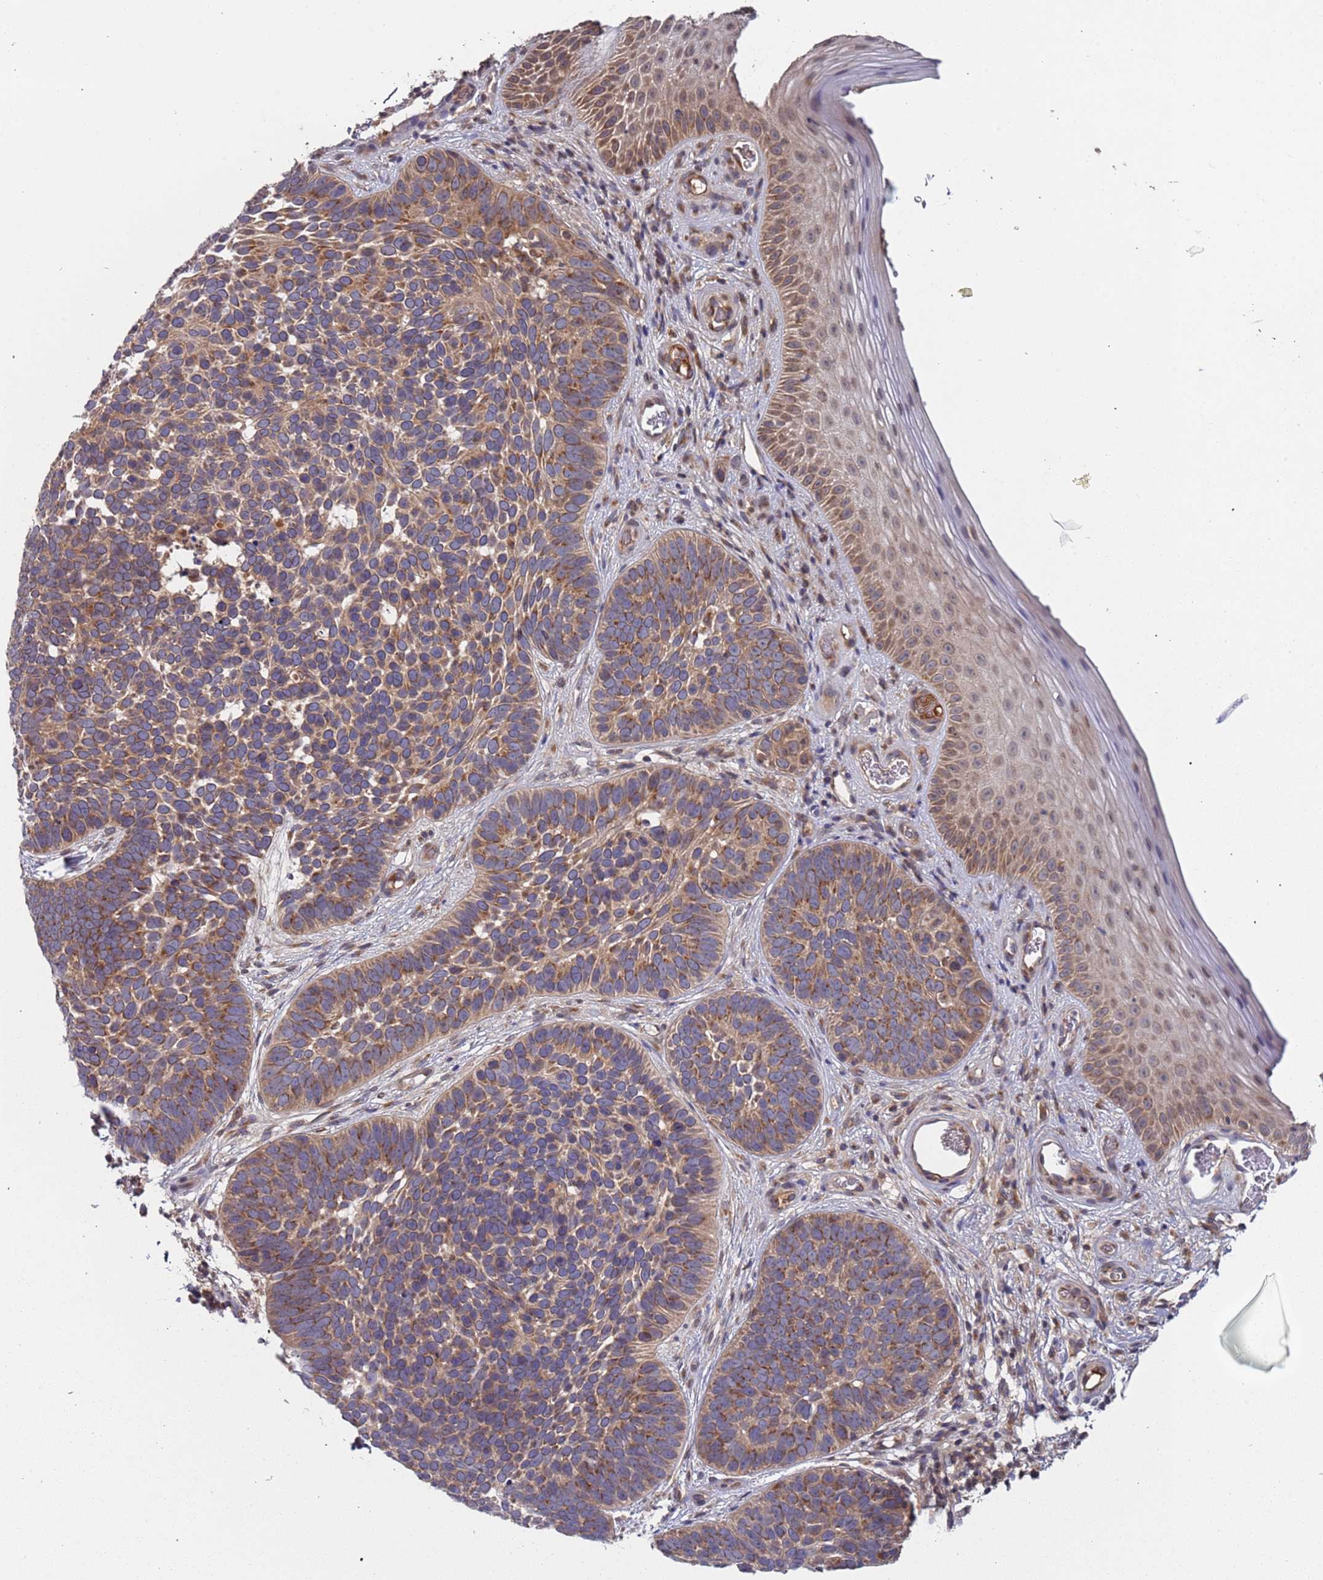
{"staining": {"intensity": "moderate", "quantity": ">75%", "location": "cytoplasmic/membranous"}, "tissue": "skin cancer", "cell_type": "Tumor cells", "image_type": "cancer", "snomed": [{"axis": "morphology", "description": "Basal cell carcinoma"}, {"axis": "topography", "description": "Skin"}], "caption": "The histopathology image displays a brown stain indicating the presence of a protein in the cytoplasmic/membranous of tumor cells in skin basal cell carcinoma. The protein of interest is shown in brown color, while the nuclei are stained blue.", "gene": "OR5A2", "patient": {"sex": "male", "age": 89}}